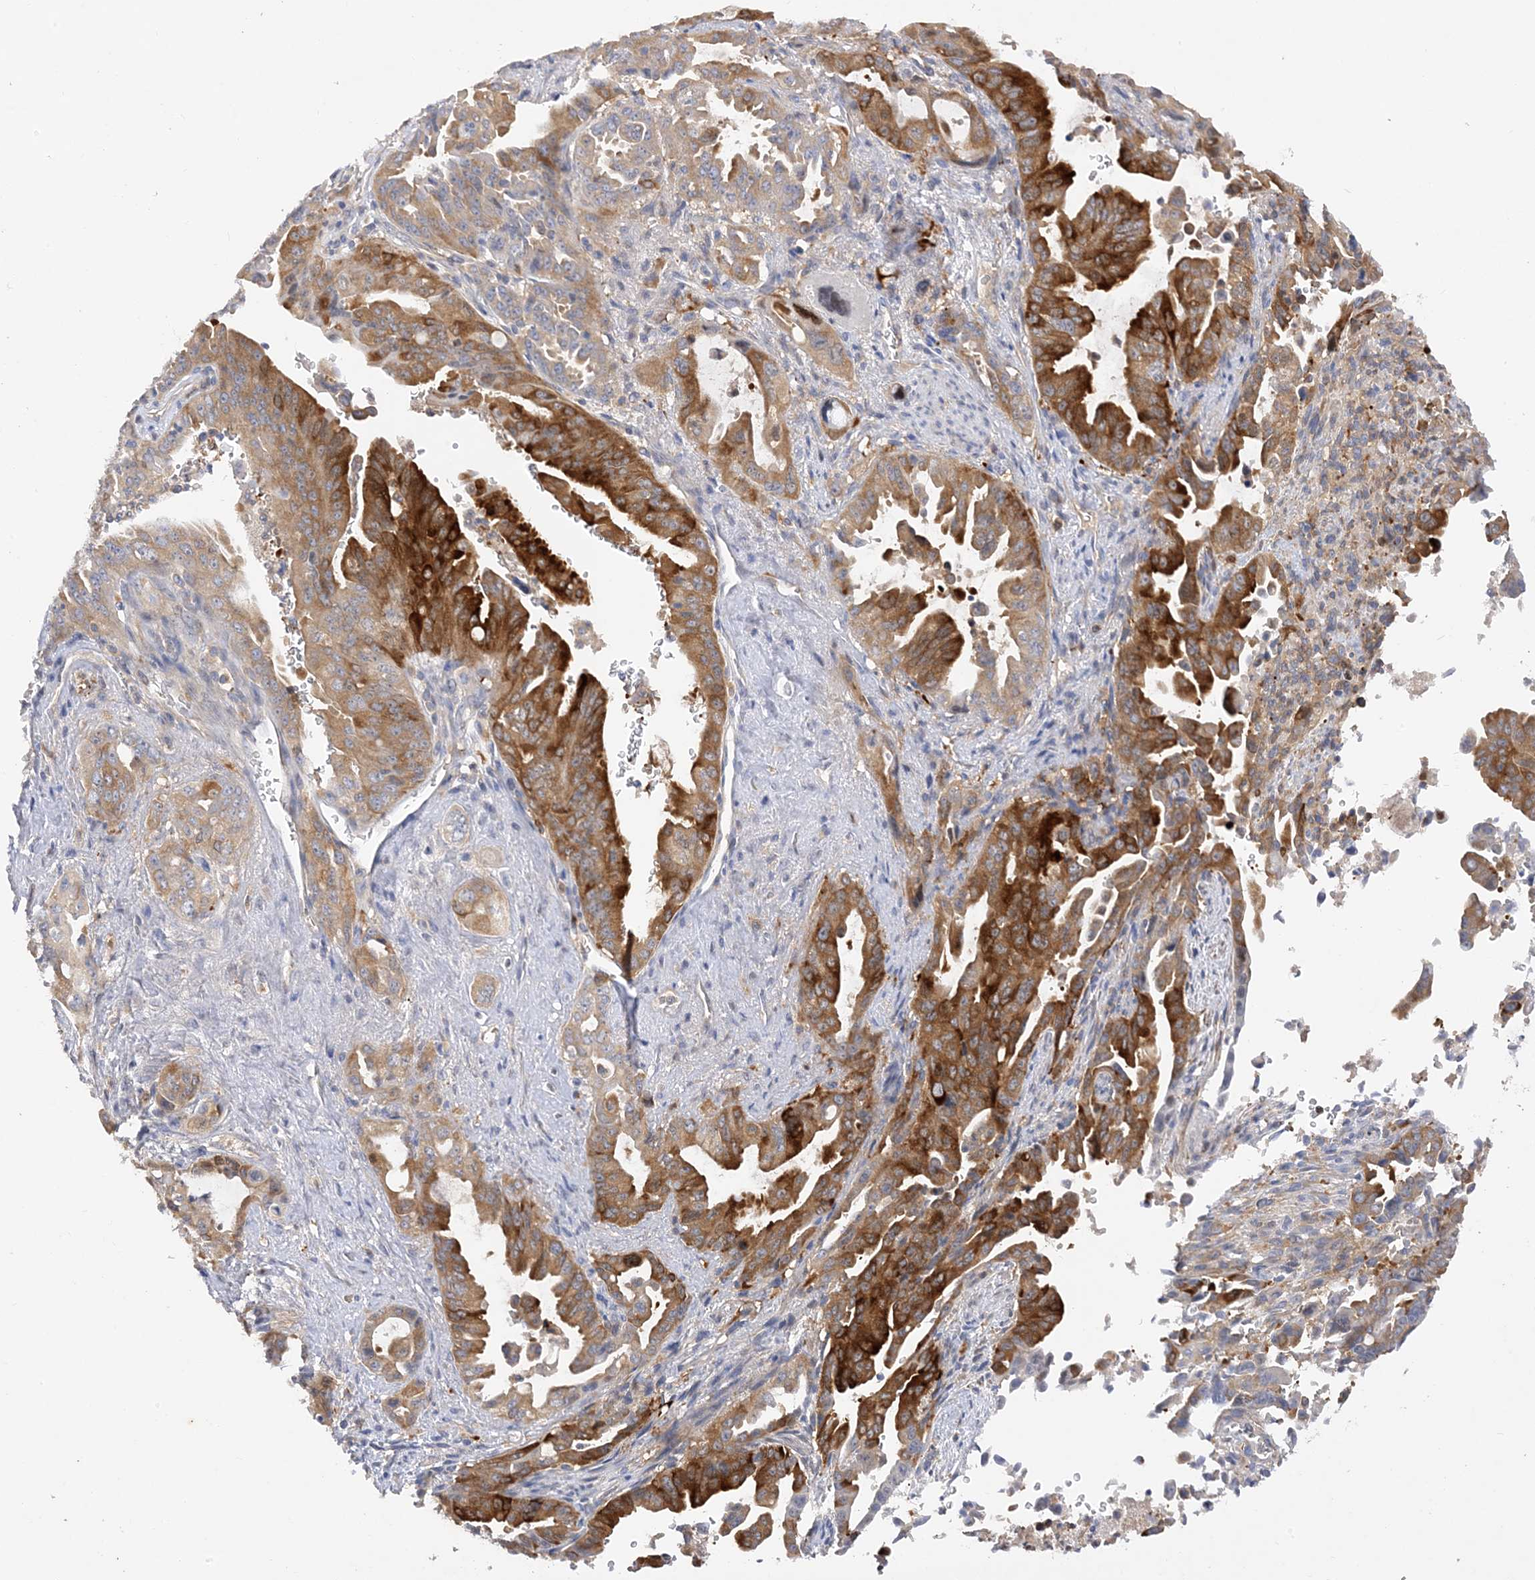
{"staining": {"intensity": "strong", "quantity": ">75%", "location": "cytoplasmic/membranous"}, "tissue": "pancreatic cancer", "cell_type": "Tumor cells", "image_type": "cancer", "snomed": [{"axis": "morphology", "description": "Adenocarcinoma, NOS"}, {"axis": "topography", "description": "Pancreas"}], "caption": "Tumor cells show high levels of strong cytoplasmic/membranous staining in approximately >75% of cells in human adenocarcinoma (pancreatic).", "gene": "ARV1", "patient": {"sex": "male", "age": 70}}